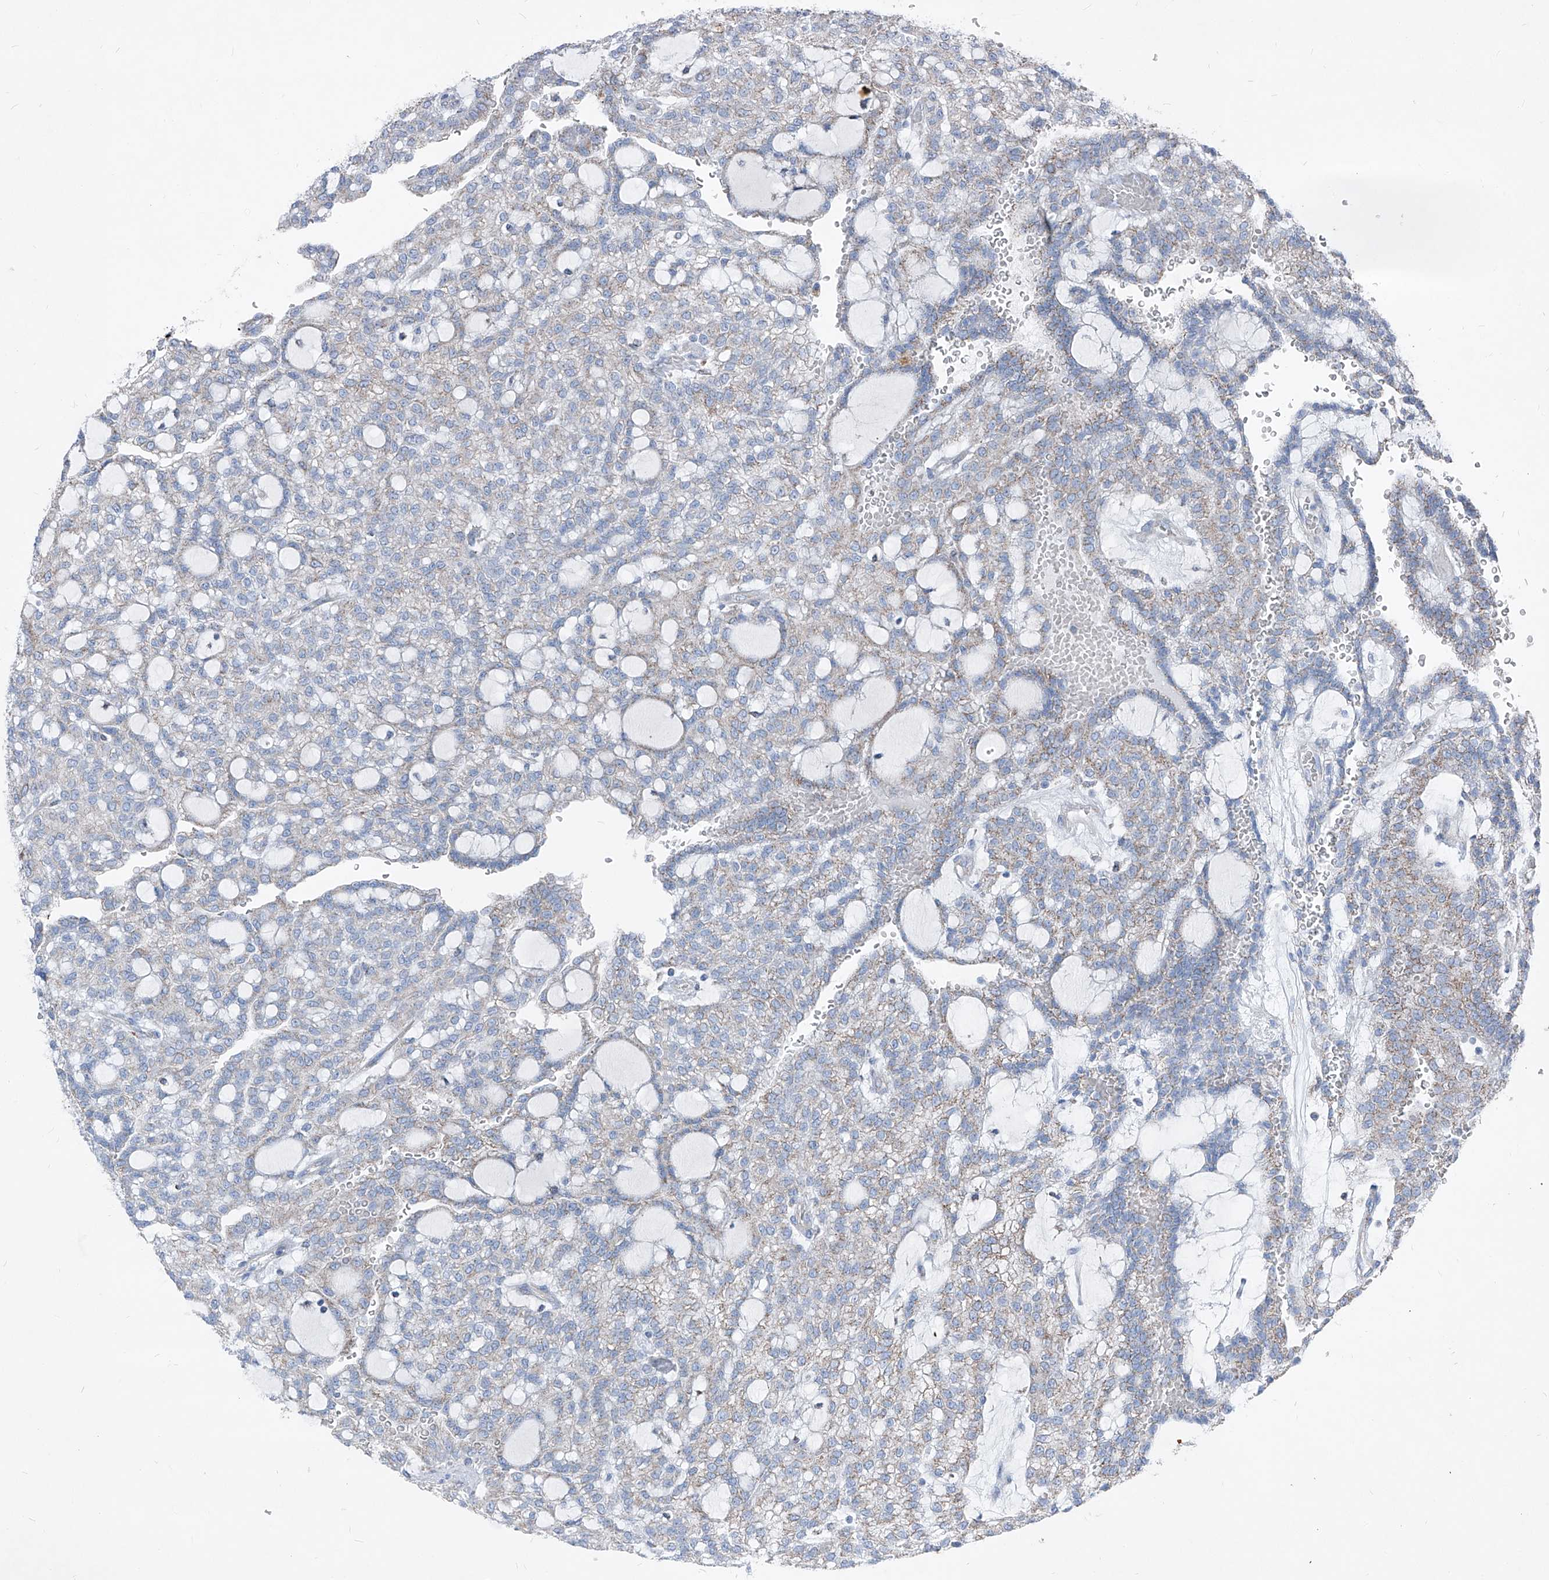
{"staining": {"intensity": "weak", "quantity": "<25%", "location": "cytoplasmic/membranous"}, "tissue": "renal cancer", "cell_type": "Tumor cells", "image_type": "cancer", "snomed": [{"axis": "morphology", "description": "Adenocarcinoma, NOS"}, {"axis": "topography", "description": "Kidney"}], "caption": "Tumor cells show no significant staining in renal cancer. (IHC, brightfield microscopy, high magnification).", "gene": "AGPS", "patient": {"sex": "male", "age": 63}}